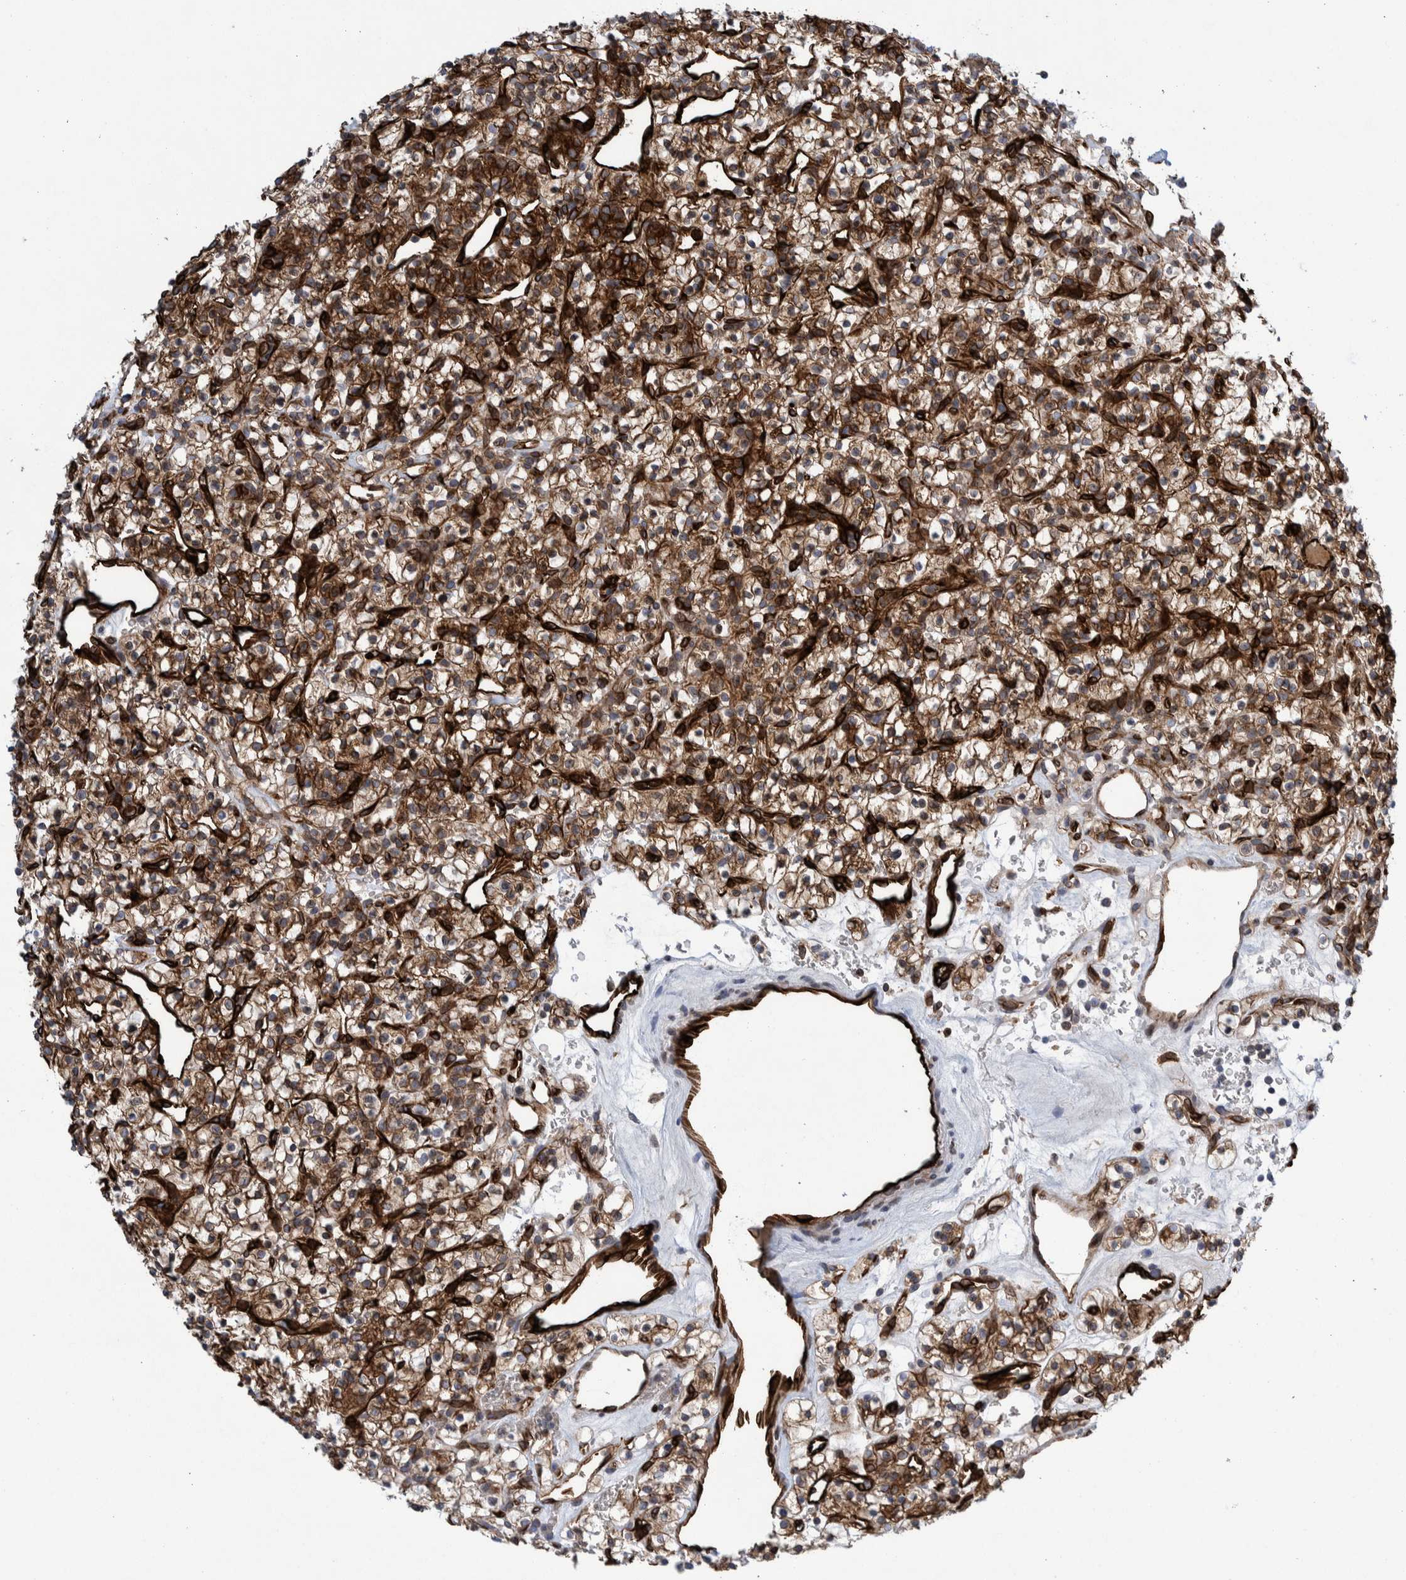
{"staining": {"intensity": "moderate", "quantity": ">75%", "location": "cytoplasmic/membranous"}, "tissue": "renal cancer", "cell_type": "Tumor cells", "image_type": "cancer", "snomed": [{"axis": "morphology", "description": "Adenocarcinoma, NOS"}, {"axis": "topography", "description": "Kidney"}], "caption": "DAB immunohistochemical staining of renal adenocarcinoma reveals moderate cytoplasmic/membranous protein positivity in approximately >75% of tumor cells.", "gene": "THEM6", "patient": {"sex": "female", "age": 57}}